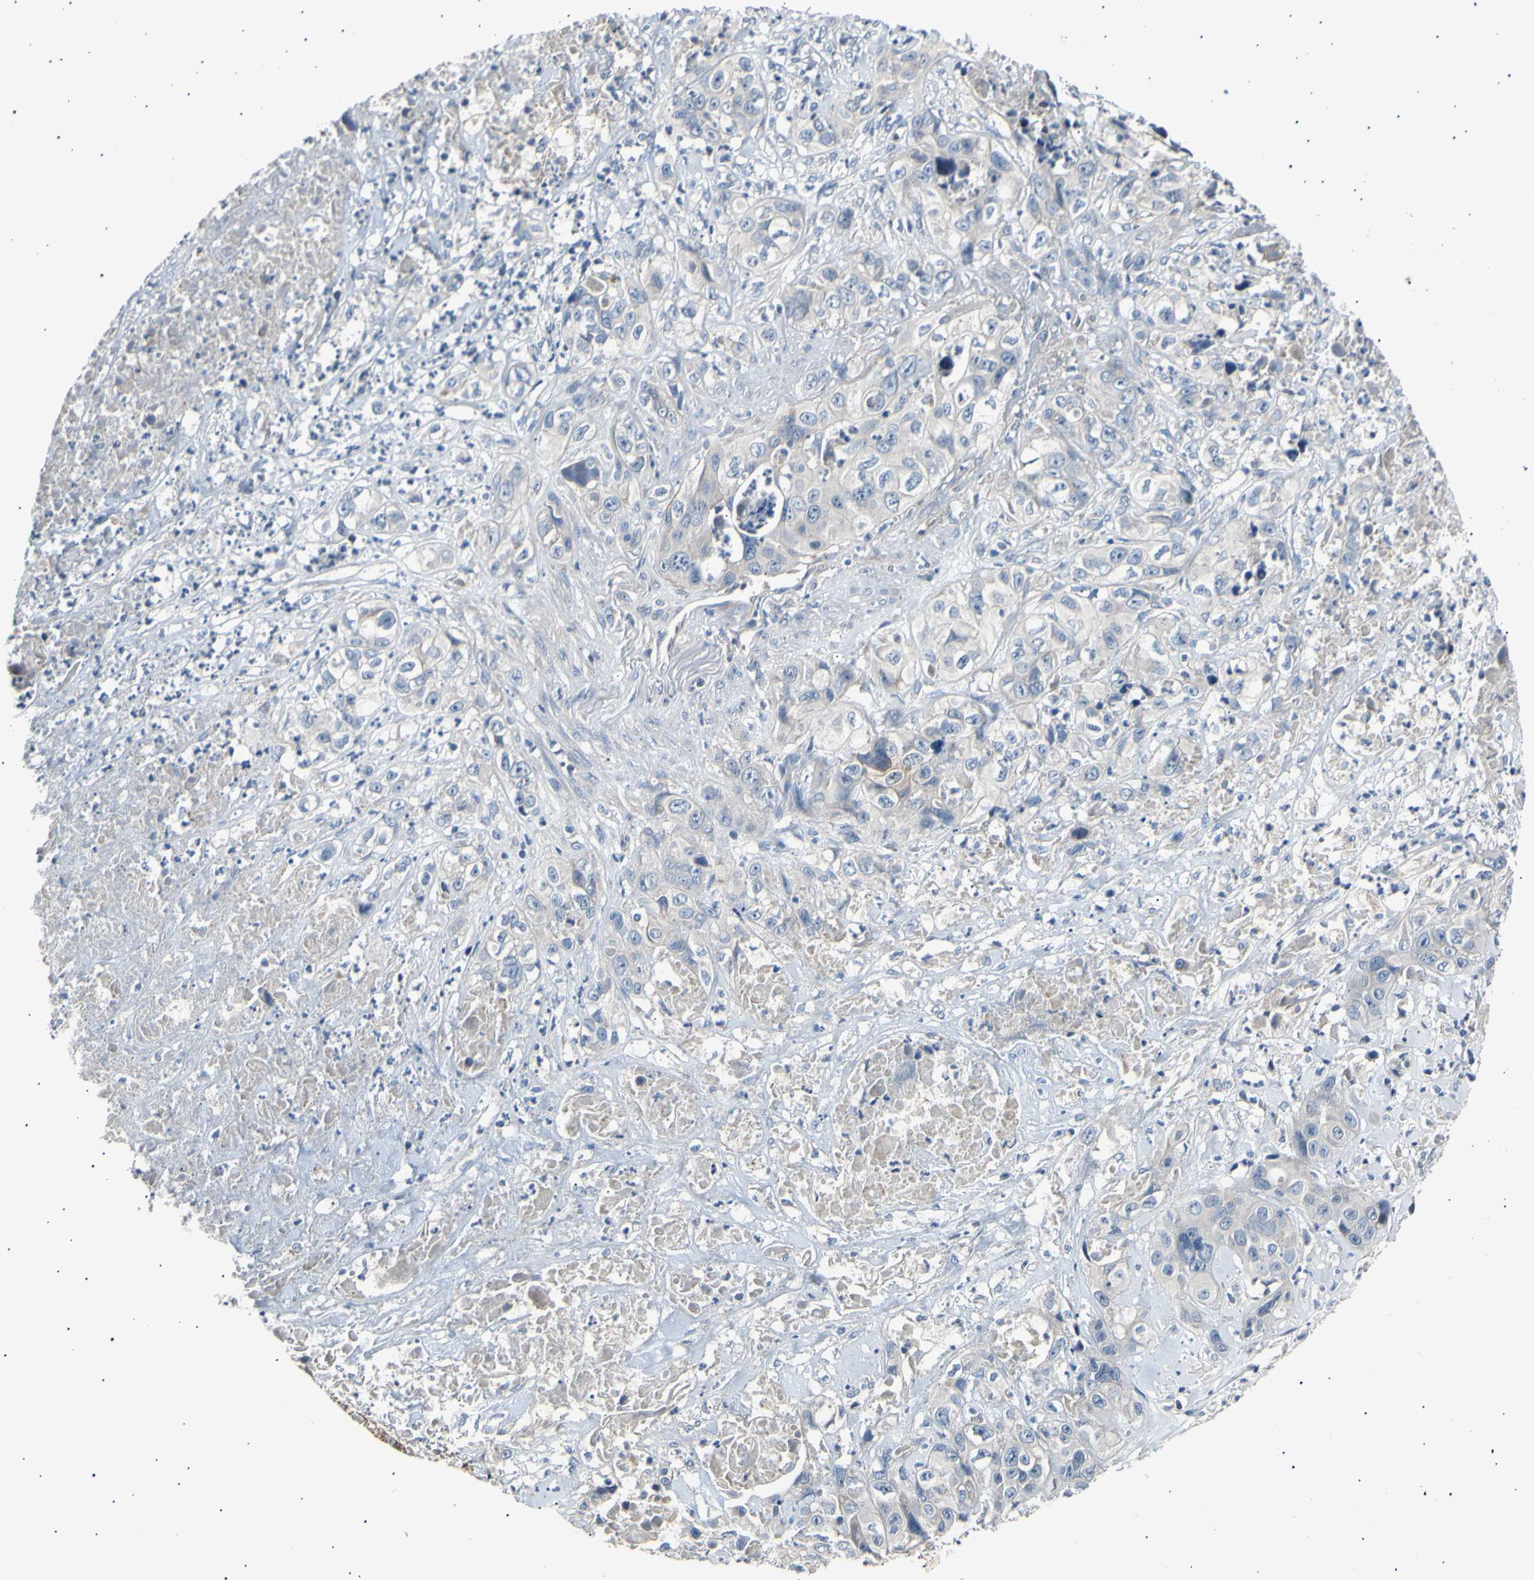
{"staining": {"intensity": "weak", "quantity": ">75%", "location": "cytoplasmic/membranous"}, "tissue": "liver cancer", "cell_type": "Tumor cells", "image_type": "cancer", "snomed": [{"axis": "morphology", "description": "Cholangiocarcinoma"}, {"axis": "topography", "description": "Liver"}], "caption": "Protein expression analysis of human liver cholangiocarcinoma reveals weak cytoplasmic/membranous expression in approximately >75% of tumor cells. Immunohistochemistry stains the protein in brown and the nuclei are stained blue.", "gene": "ITGA6", "patient": {"sex": "female", "age": 61}}